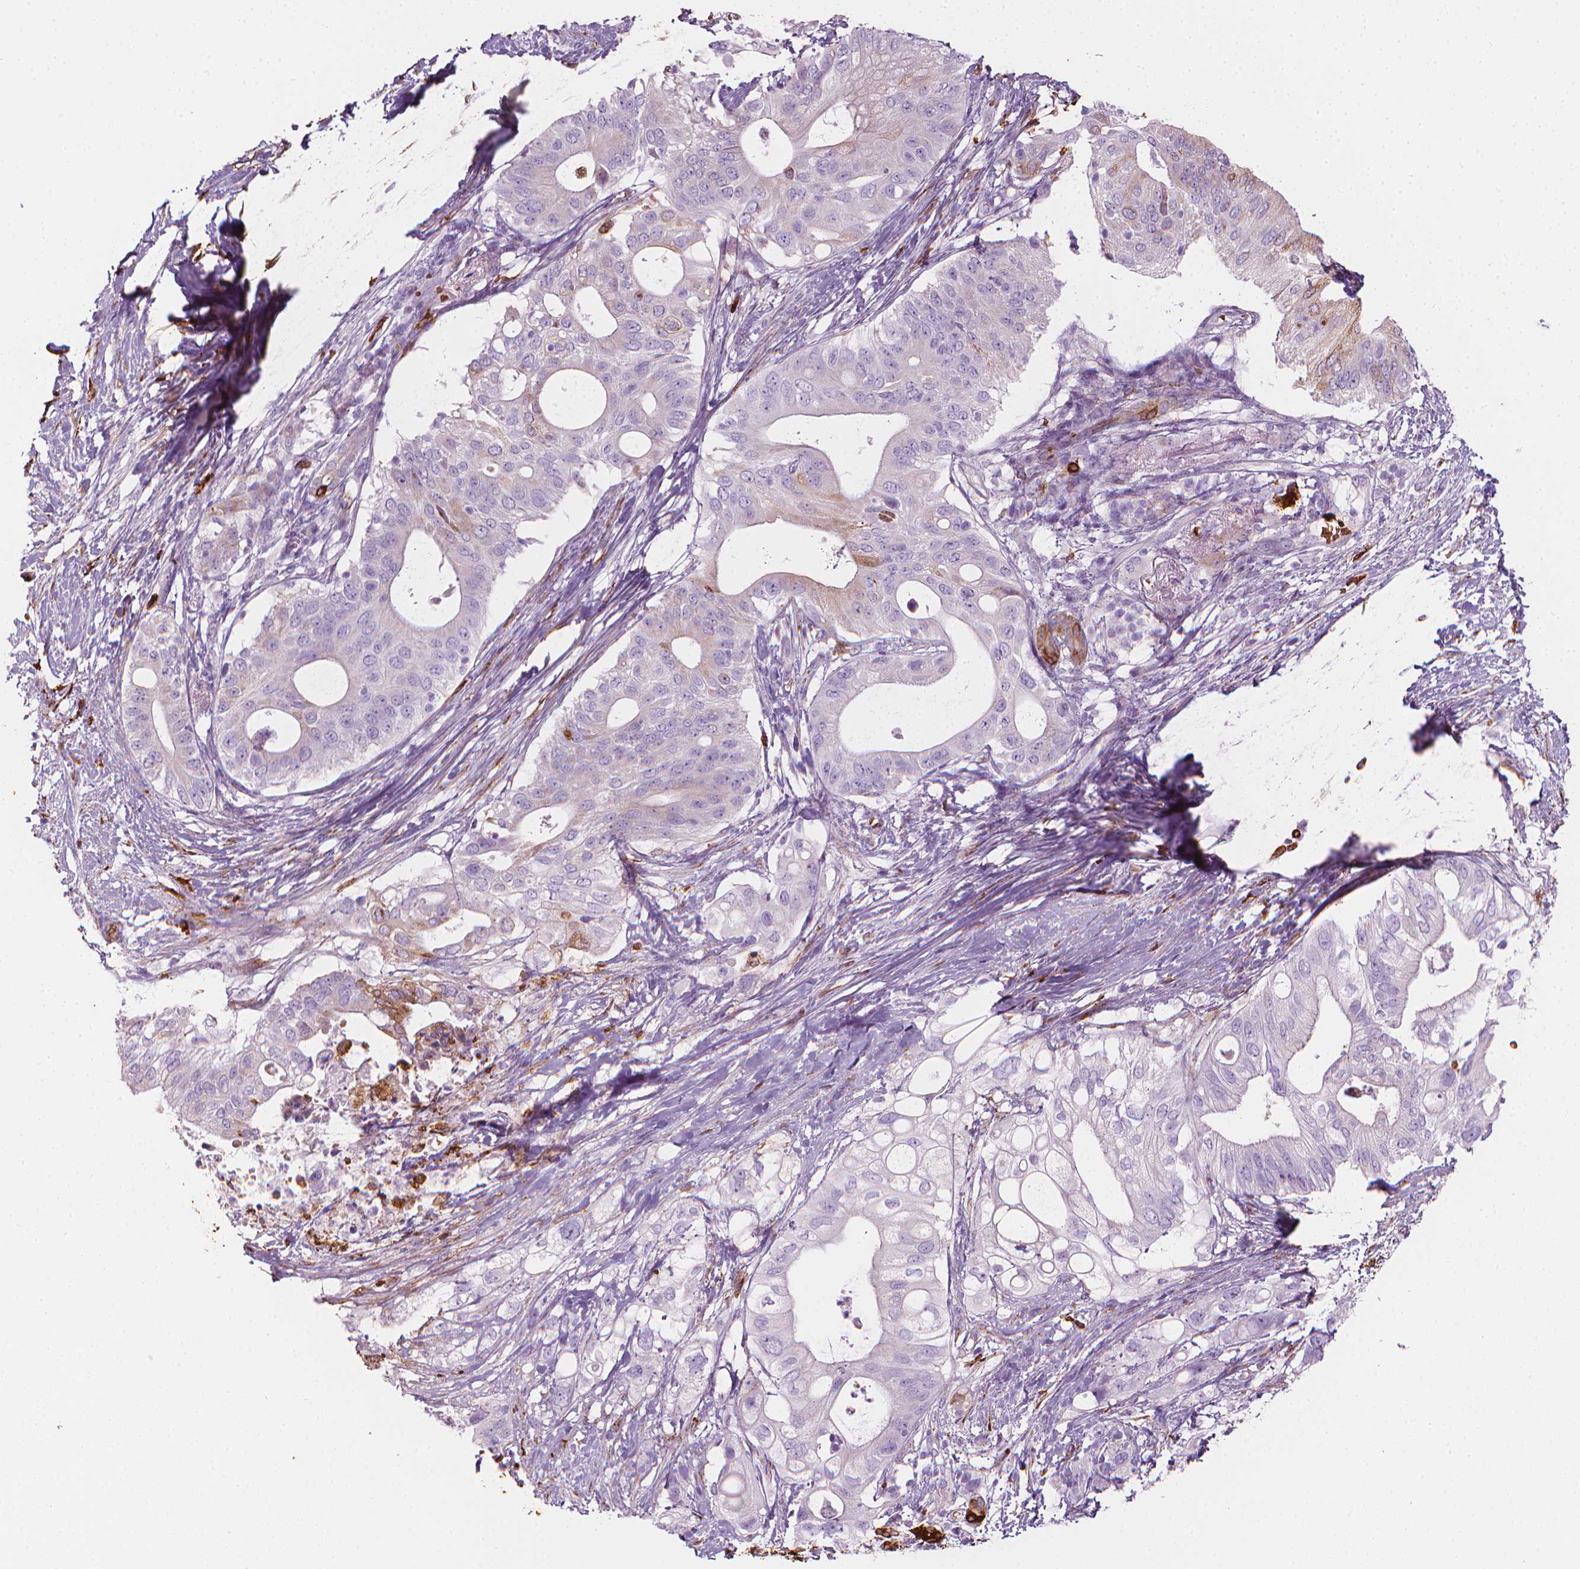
{"staining": {"intensity": "negative", "quantity": "none", "location": "none"}, "tissue": "pancreatic cancer", "cell_type": "Tumor cells", "image_type": "cancer", "snomed": [{"axis": "morphology", "description": "Adenocarcinoma, NOS"}, {"axis": "topography", "description": "Pancreas"}], "caption": "Immunohistochemistry photomicrograph of neoplastic tissue: human adenocarcinoma (pancreatic) stained with DAB (3,3'-diaminobenzidine) shows no significant protein staining in tumor cells.", "gene": "CES1", "patient": {"sex": "female", "age": 72}}